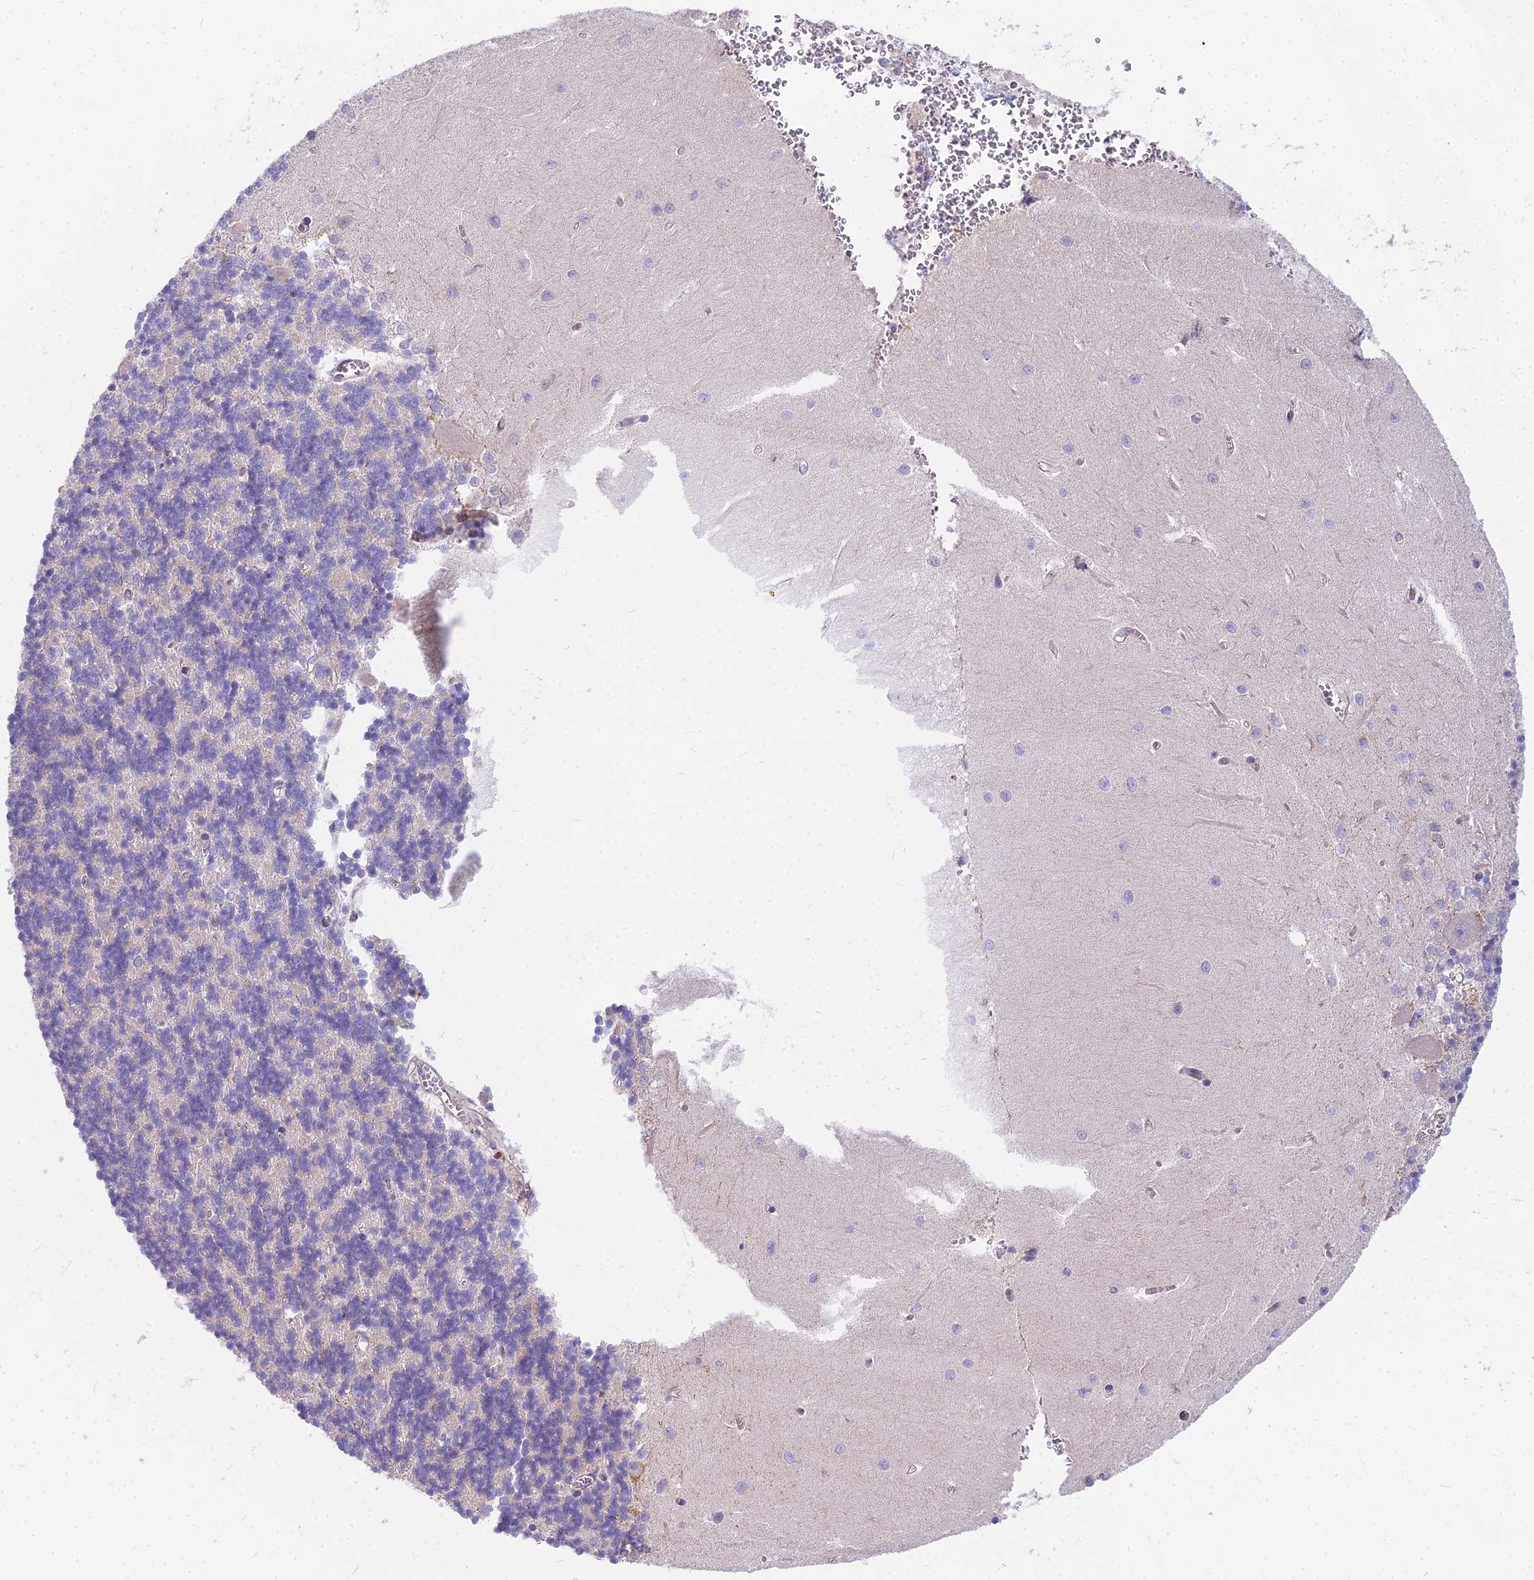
{"staining": {"intensity": "negative", "quantity": "none", "location": "none"}, "tissue": "cerebellum", "cell_type": "Cells in granular layer", "image_type": "normal", "snomed": [{"axis": "morphology", "description": "Normal tissue, NOS"}, {"axis": "topography", "description": "Cerebellum"}], "caption": "This is an IHC image of unremarkable human cerebellum. There is no positivity in cells in granular layer.", "gene": "HLA", "patient": {"sex": "male", "age": 37}}